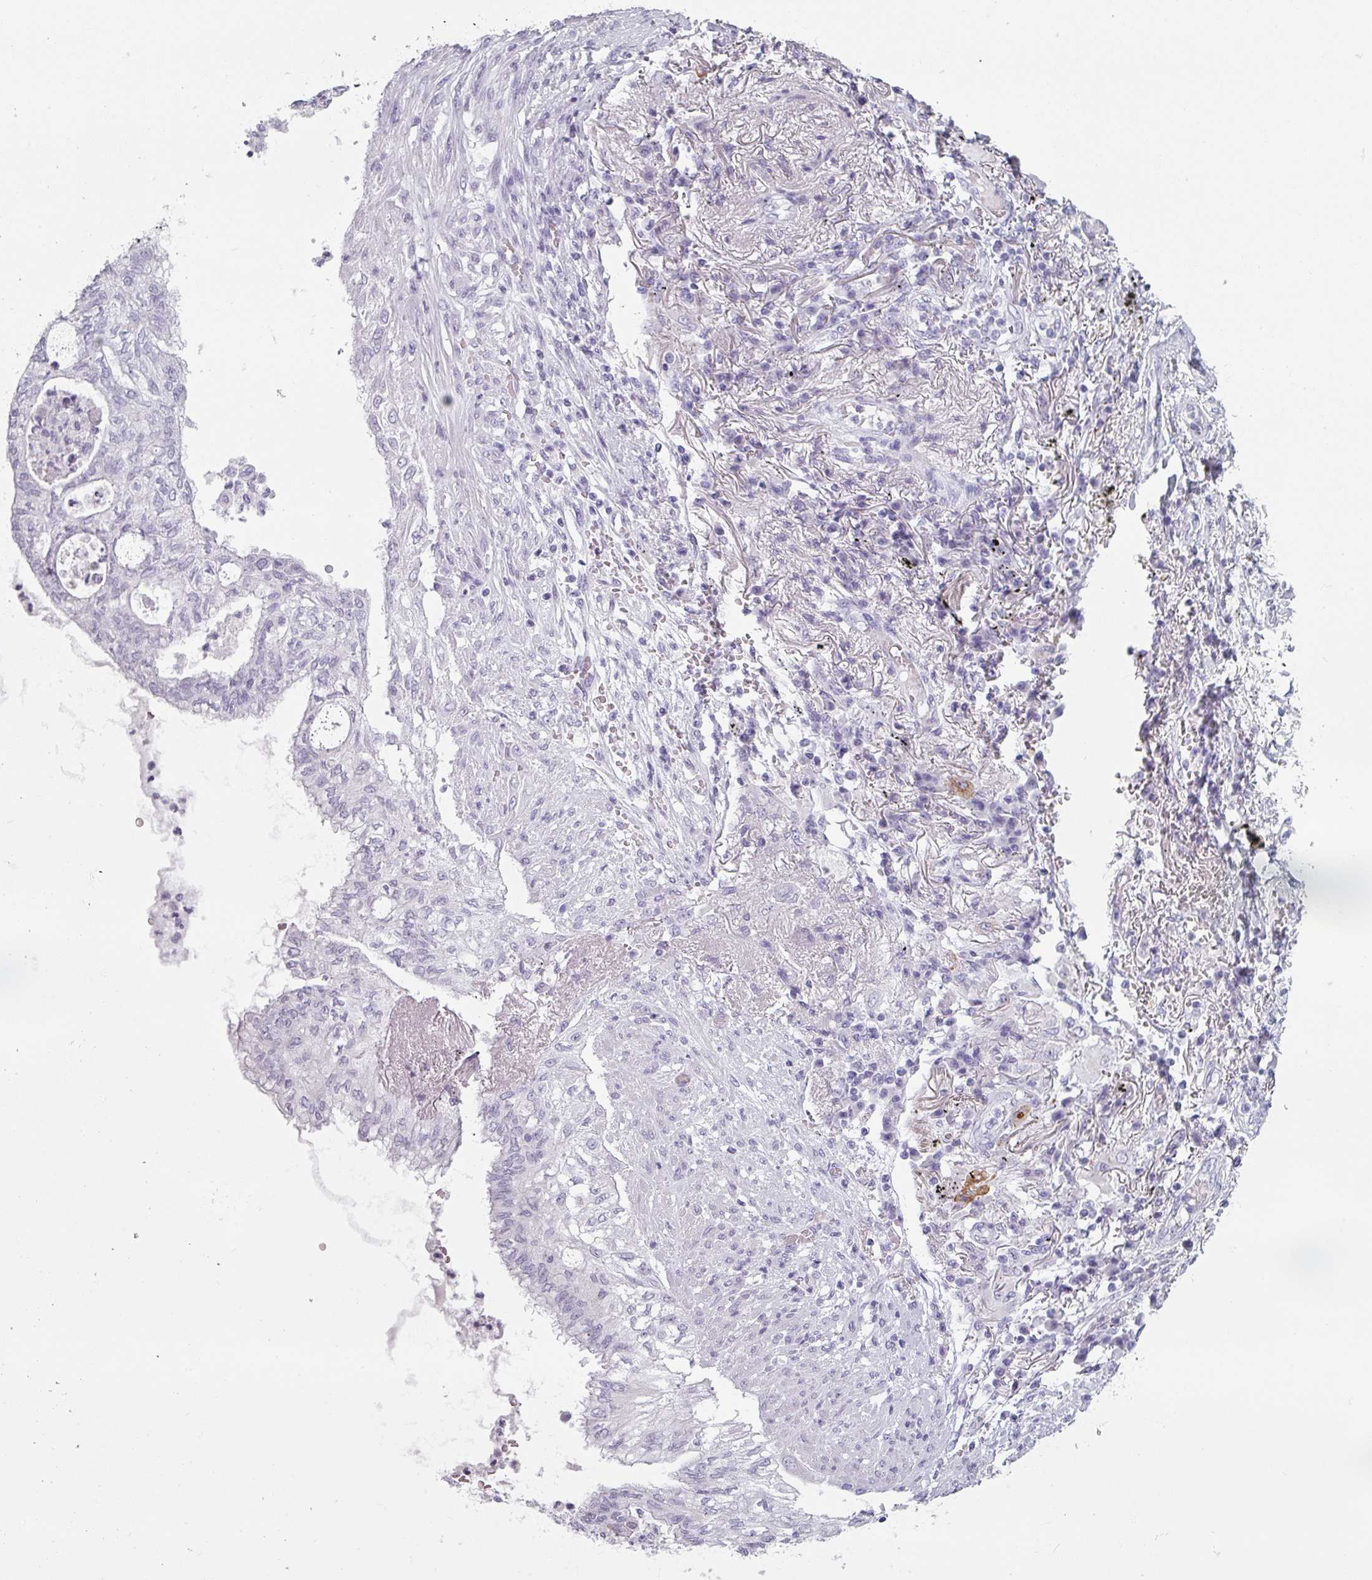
{"staining": {"intensity": "negative", "quantity": "none", "location": "none"}, "tissue": "lung cancer", "cell_type": "Tumor cells", "image_type": "cancer", "snomed": [{"axis": "morphology", "description": "Adenocarcinoma, NOS"}, {"axis": "topography", "description": "Lung"}], "caption": "Tumor cells show no significant protein expression in adenocarcinoma (lung). The staining was performed using DAB to visualize the protein expression in brown, while the nuclei were stained in blue with hematoxylin (Magnification: 20x).", "gene": "SLC35G2", "patient": {"sex": "female", "age": 70}}